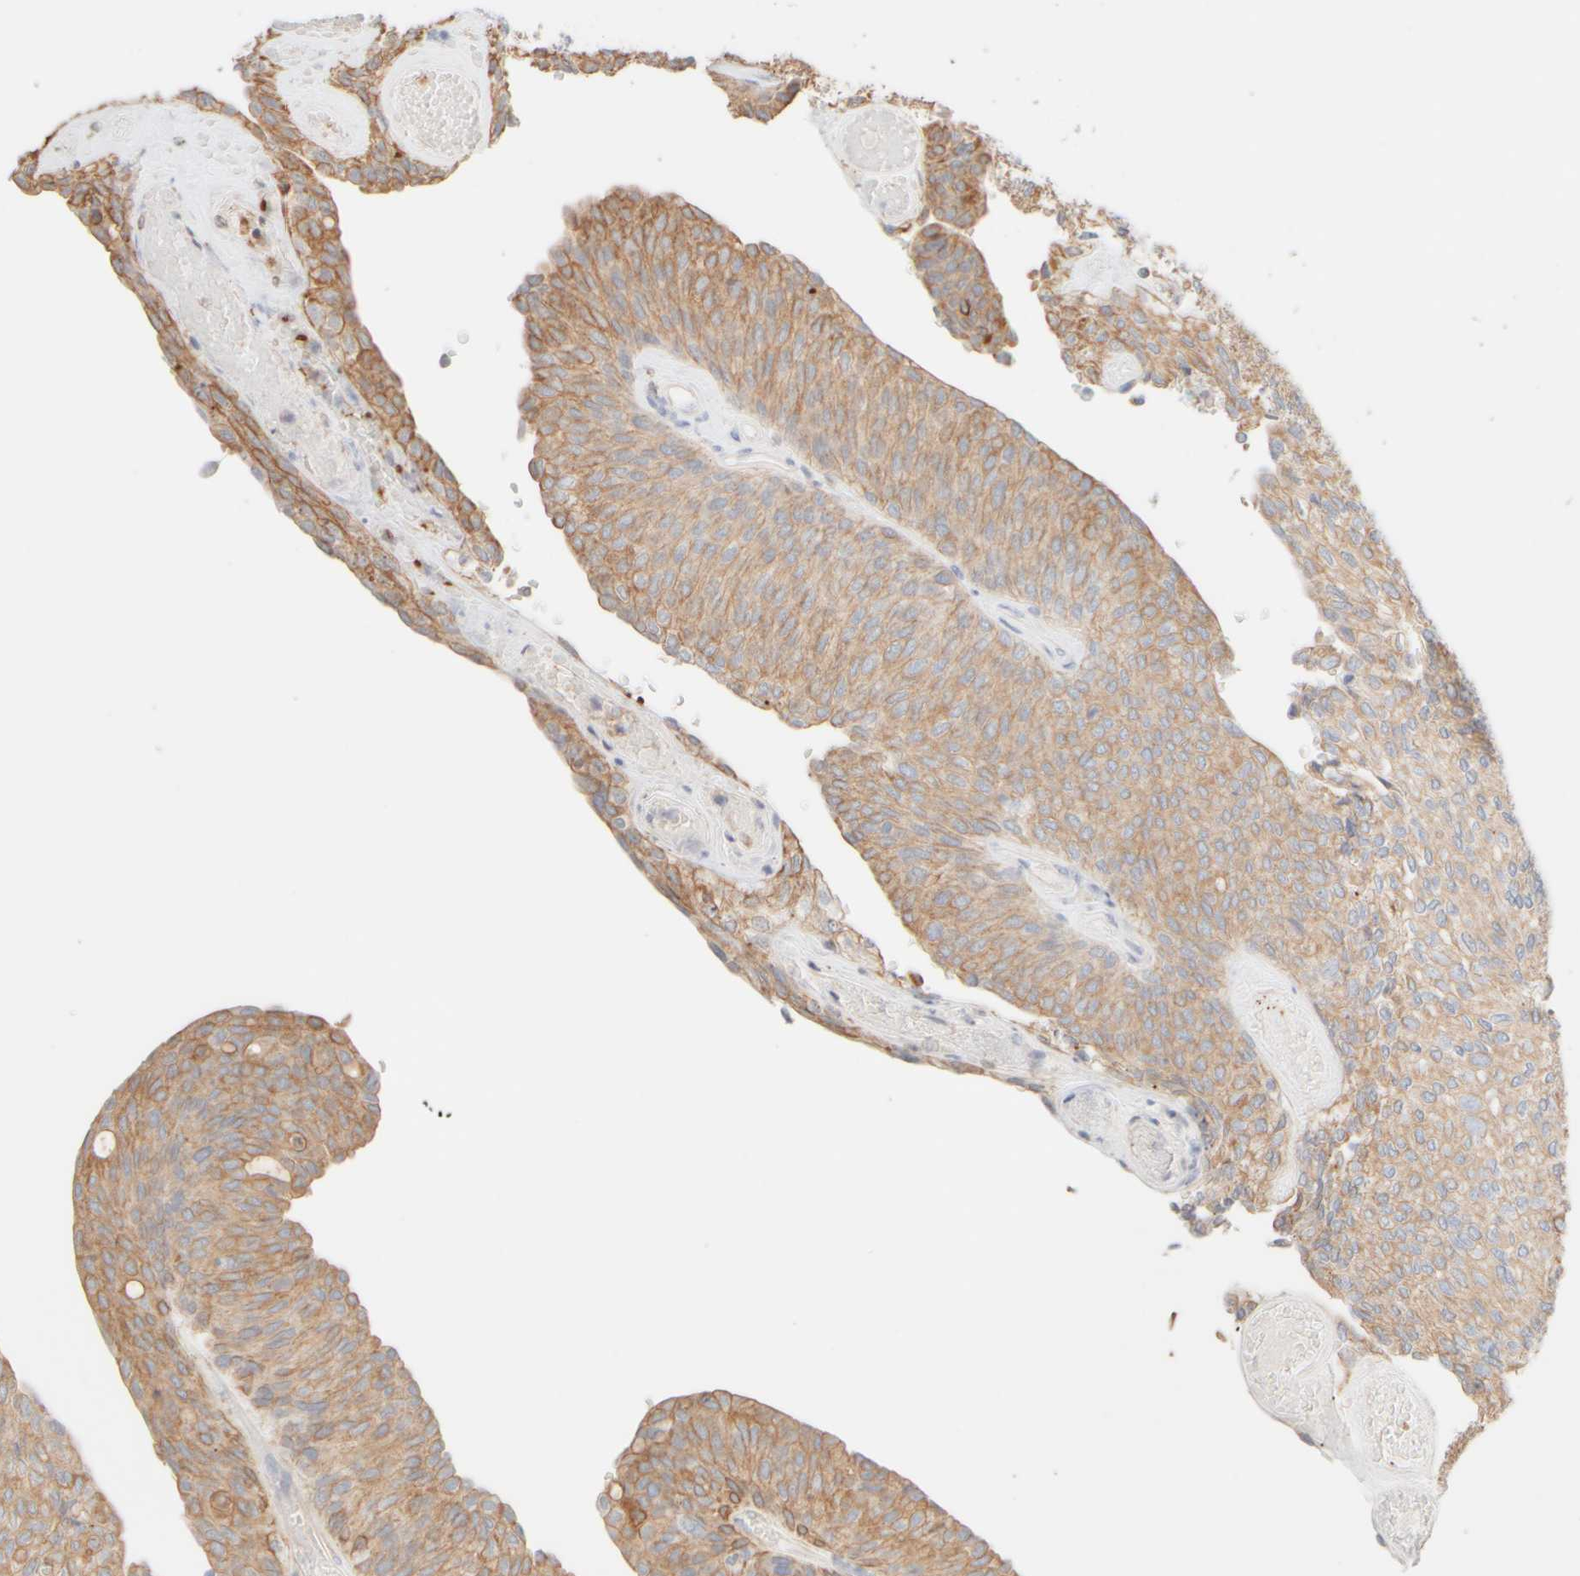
{"staining": {"intensity": "moderate", "quantity": ">75%", "location": "cytoplasmic/membranous"}, "tissue": "urothelial cancer", "cell_type": "Tumor cells", "image_type": "cancer", "snomed": [{"axis": "morphology", "description": "Urothelial carcinoma, Low grade"}, {"axis": "topography", "description": "Urinary bladder"}], "caption": "IHC photomicrograph of human low-grade urothelial carcinoma stained for a protein (brown), which exhibits medium levels of moderate cytoplasmic/membranous staining in about >75% of tumor cells.", "gene": "KRT15", "patient": {"sex": "female", "age": 79}}